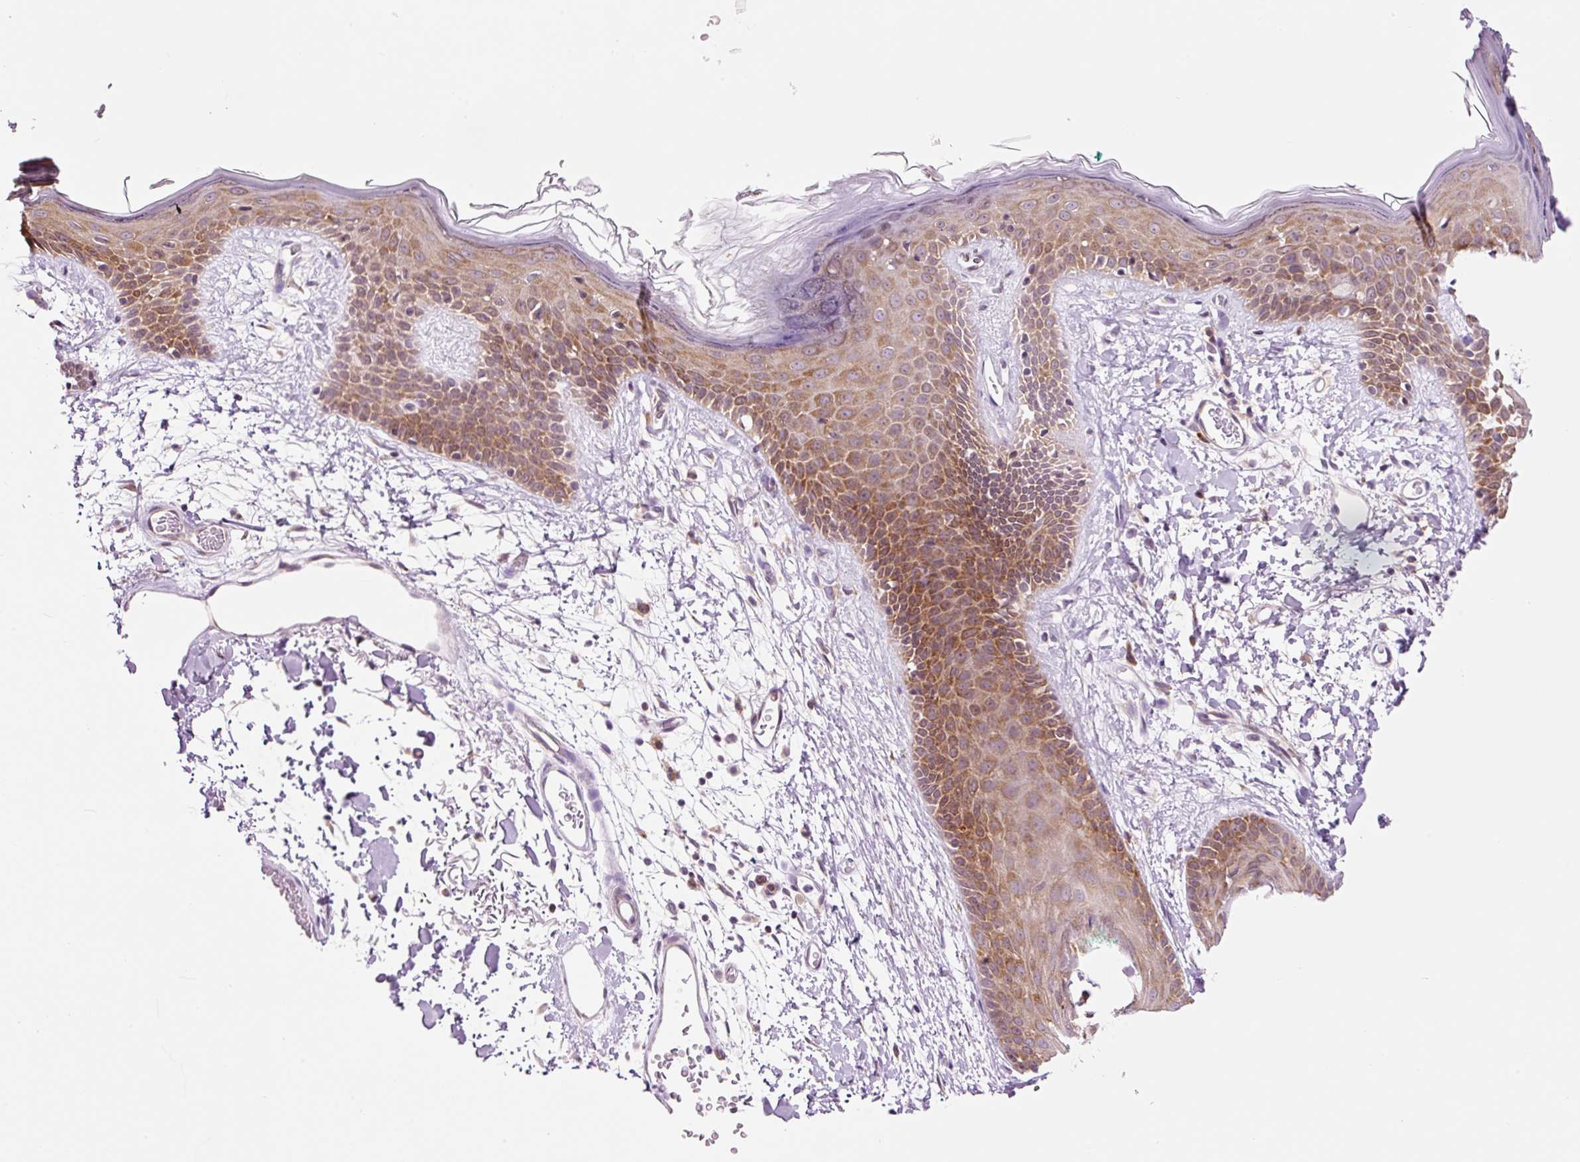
{"staining": {"intensity": "weak", "quantity": "25%-75%", "location": "cytoplasmic/membranous"}, "tissue": "skin", "cell_type": "Fibroblasts", "image_type": "normal", "snomed": [{"axis": "morphology", "description": "Normal tissue, NOS"}, {"axis": "topography", "description": "Skin"}], "caption": "A brown stain shows weak cytoplasmic/membranous expression of a protein in fibroblasts of unremarkable skin. The staining was performed using DAB, with brown indicating positive protein expression. Nuclei are stained blue with hematoxylin.", "gene": "RPL41", "patient": {"sex": "male", "age": 79}}